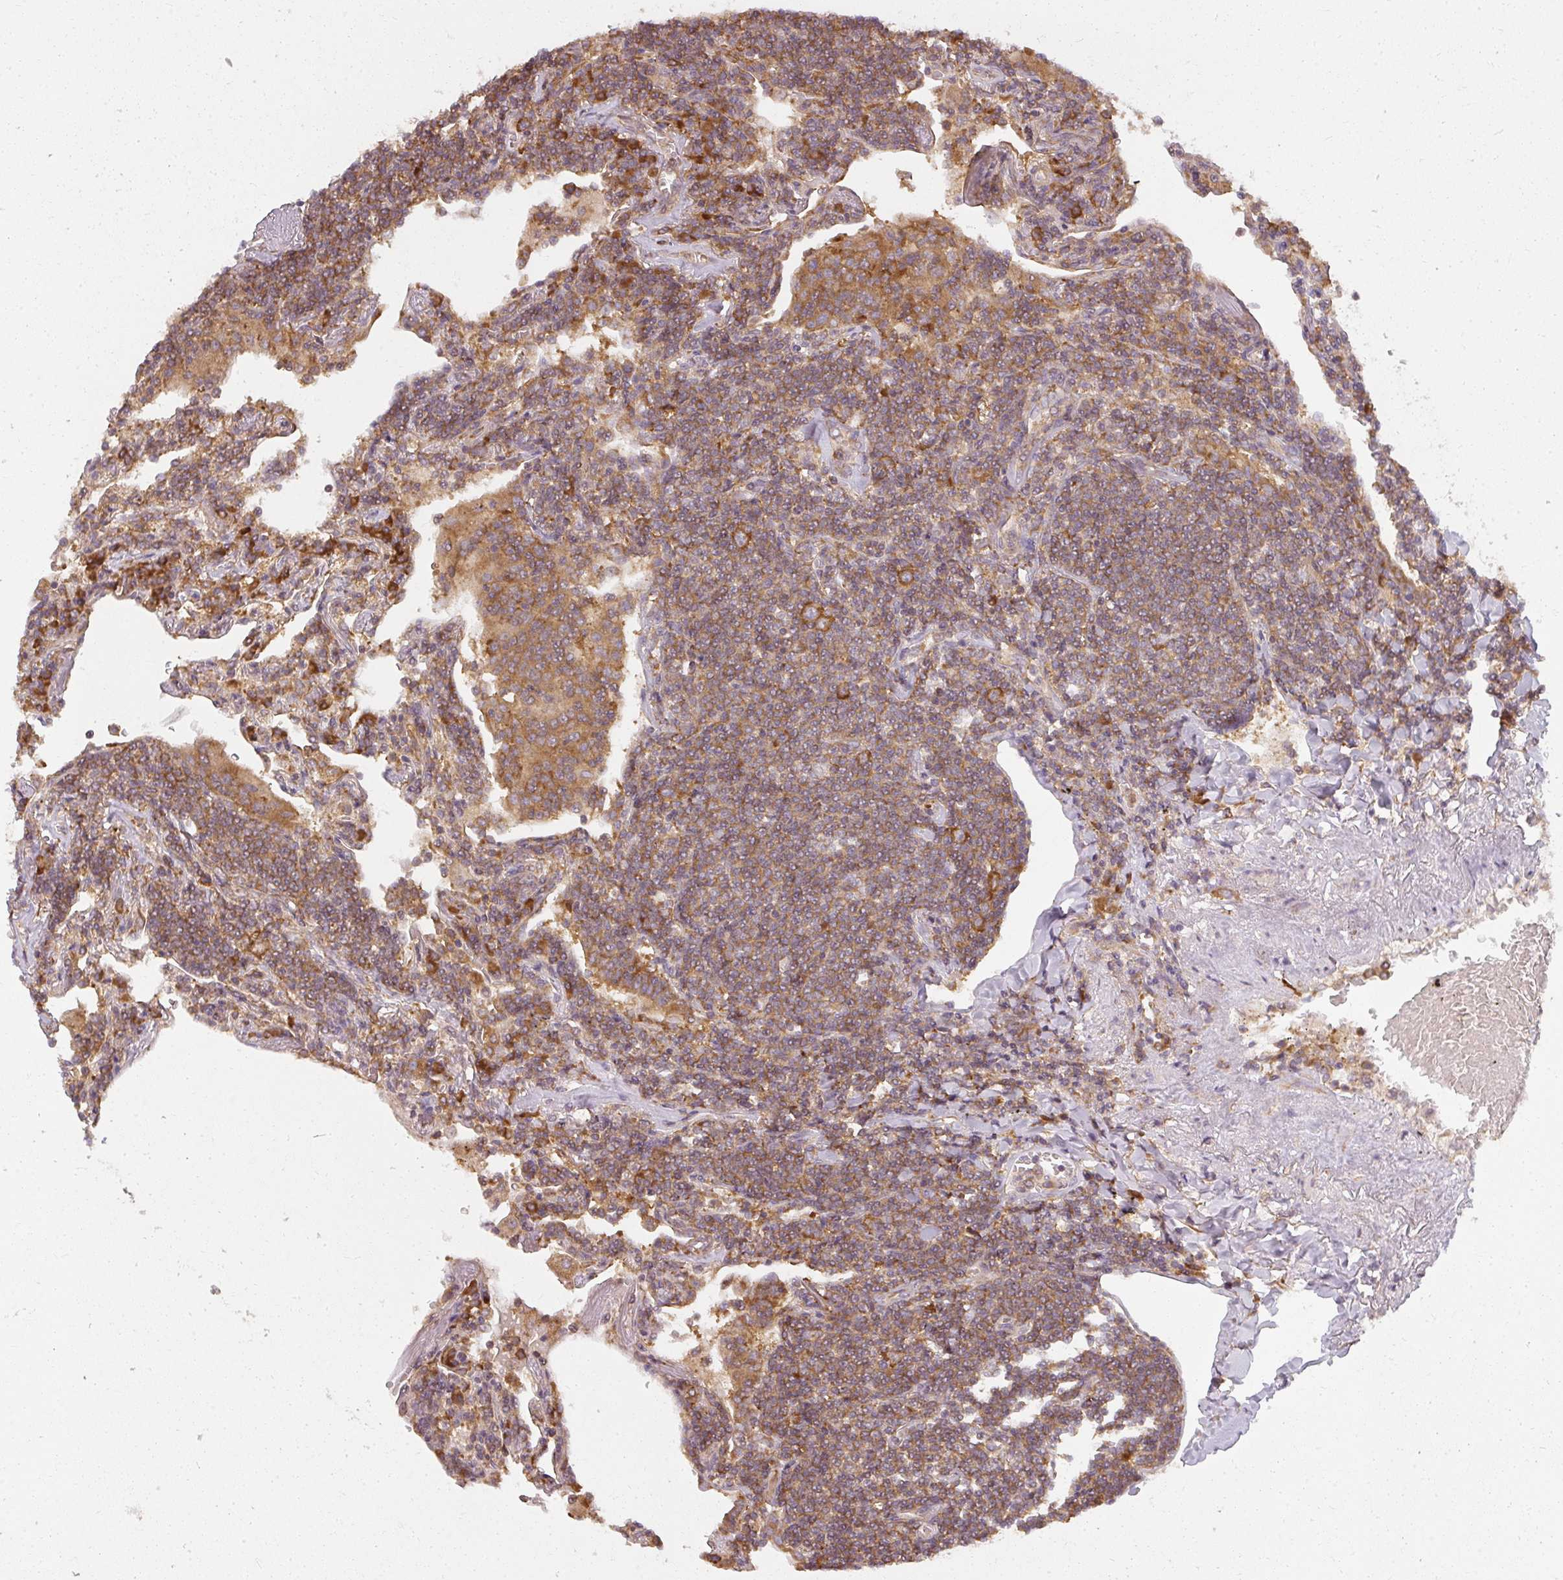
{"staining": {"intensity": "moderate", "quantity": ">75%", "location": "cytoplasmic/membranous"}, "tissue": "lymphoma", "cell_type": "Tumor cells", "image_type": "cancer", "snomed": [{"axis": "morphology", "description": "Malignant lymphoma, non-Hodgkin's type, Low grade"}, {"axis": "topography", "description": "Lung"}], "caption": "An image of human lymphoma stained for a protein exhibits moderate cytoplasmic/membranous brown staining in tumor cells.", "gene": "RPL24", "patient": {"sex": "female", "age": 71}}